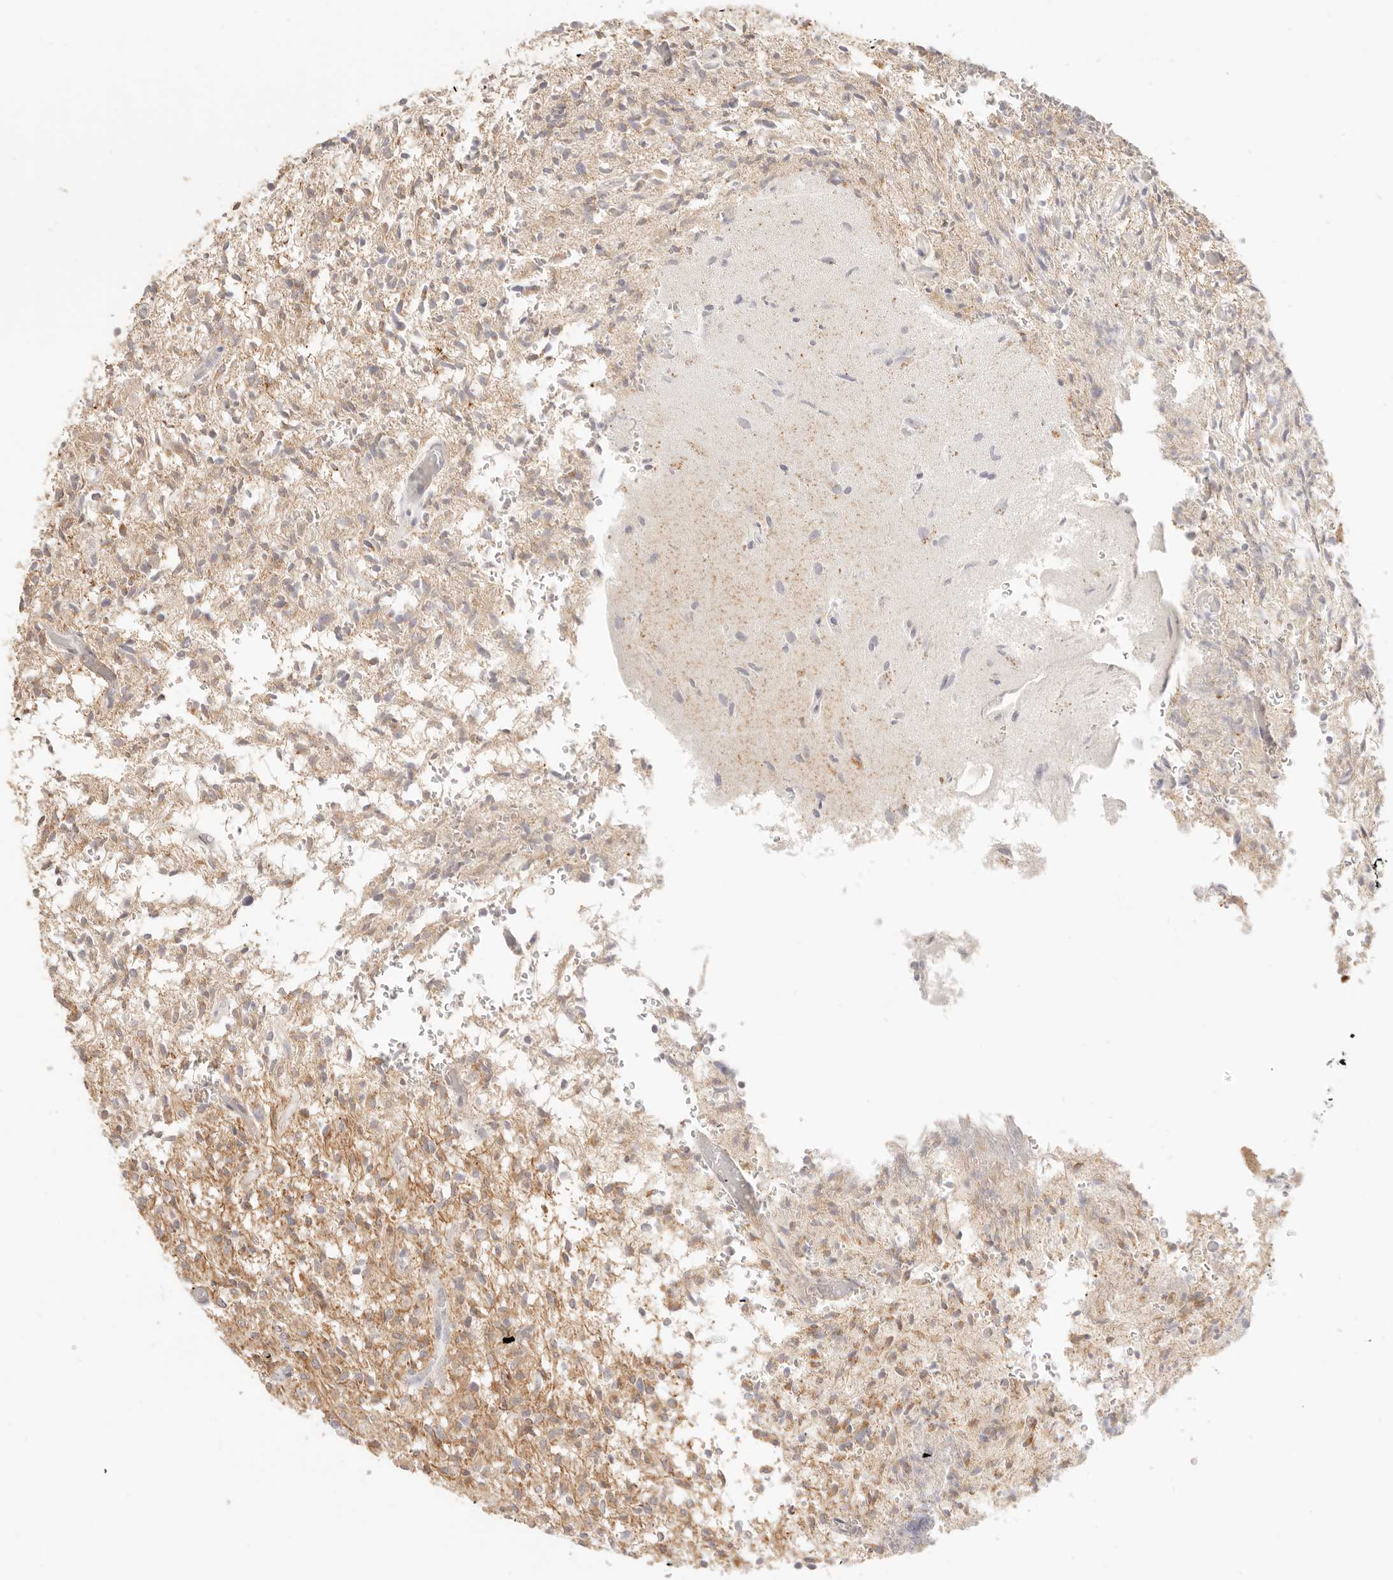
{"staining": {"intensity": "weak", "quantity": ">75%", "location": "cytoplasmic/membranous"}, "tissue": "glioma", "cell_type": "Tumor cells", "image_type": "cancer", "snomed": [{"axis": "morphology", "description": "Glioma, malignant, High grade"}, {"axis": "topography", "description": "Brain"}], "caption": "This micrograph exhibits immunohistochemistry (IHC) staining of human malignant glioma (high-grade), with low weak cytoplasmic/membranous positivity in about >75% of tumor cells.", "gene": "CPLANE2", "patient": {"sex": "female", "age": 57}}